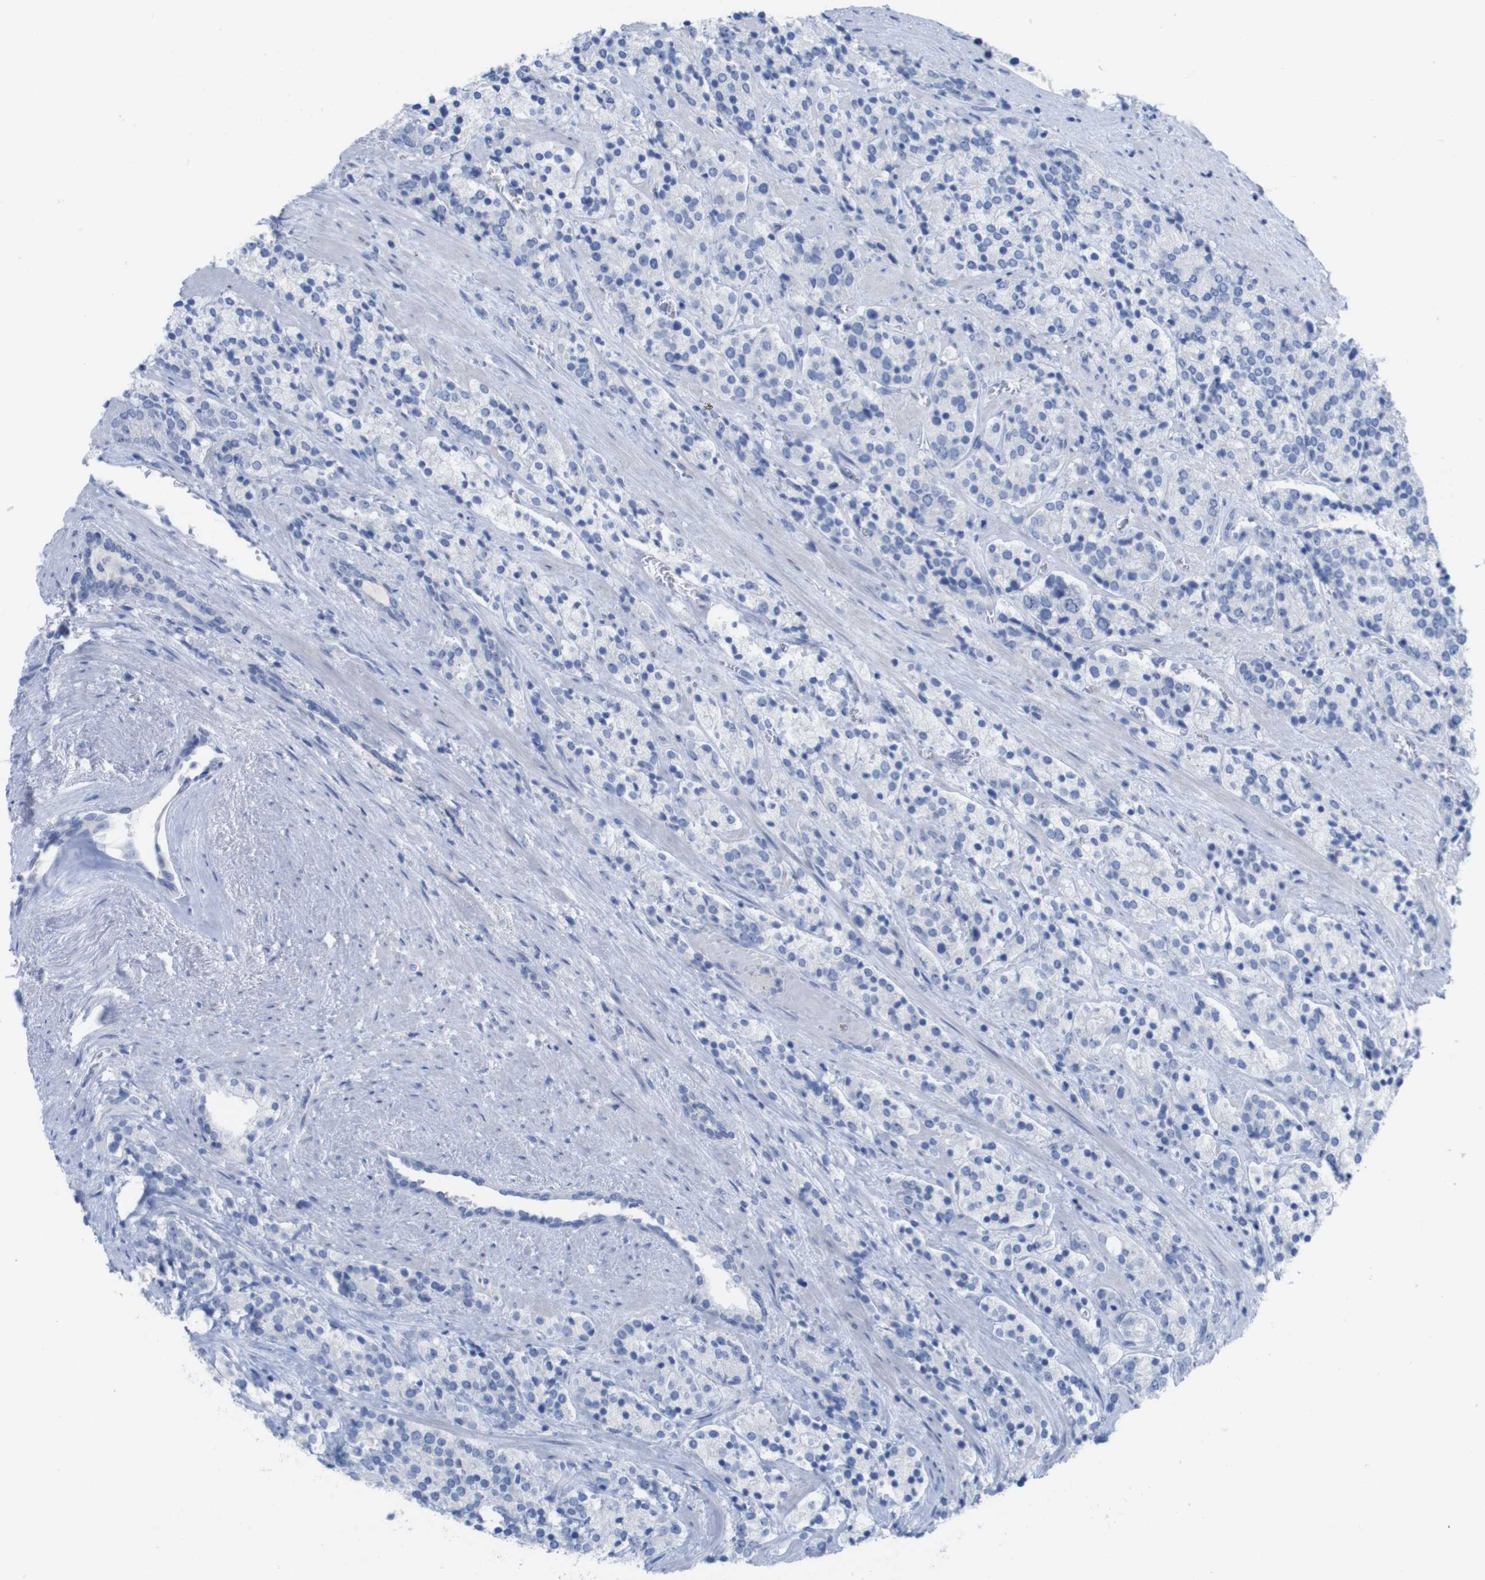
{"staining": {"intensity": "negative", "quantity": "none", "location": "none"}, "tissue": "prostate cancer", "cell_type": "Tumor cells", "image_type": "cancer", "snomed": [{"axis": "morphology", "description": "Adenocarcinoma, High grade"}, {"axis": "topography", "description": "Prostate"}], "caption": "Human prostate high-grade adenocarcinoma stained for a protein using immunohistochemistry (IHC) demonstrates no positivity in tumor cells.", "gene": "PNMA1", "patient": {"sex": "male", "age": 71}}